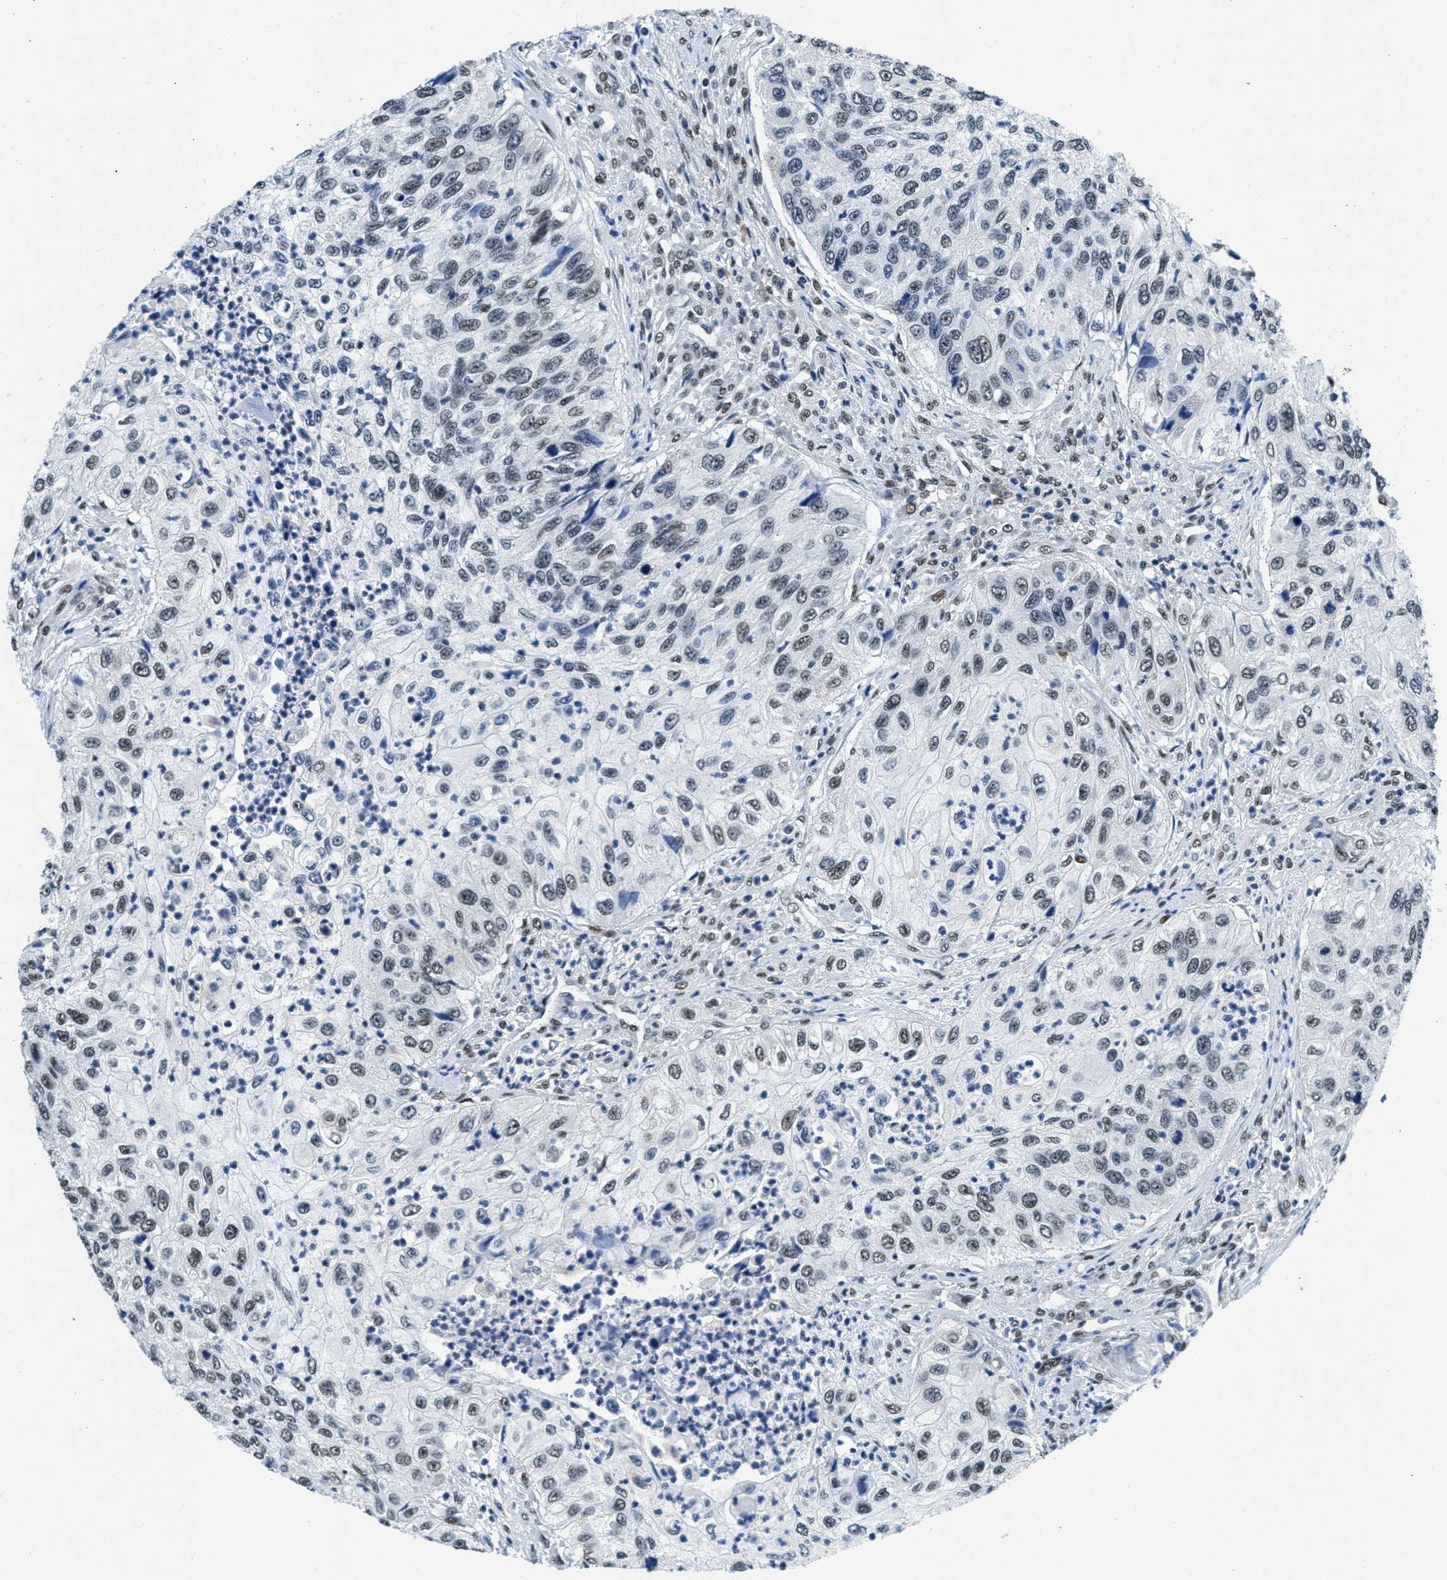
{"staining": {"intensity": "weak", "quantity": "25%-75%", "location": "nuclear"}, "tissue": "urothelial cancer", "cell_type": "Tumor cells", "image_type": "cancer", "snomed": [{"axis": "morphology", "description": "Urothelial carcinoma, High grade"}, {"axis": "topography", "description": "Urinary bladder"}], "caption": "Immunohistochemical staining of human high-grade urothelial carcinoma demonstrates low levels of weak nuclear protein staining in about 25%-75% of tumor cells.", "gene": "ATF2", "patient": {"sex": "female", "age": 60}}